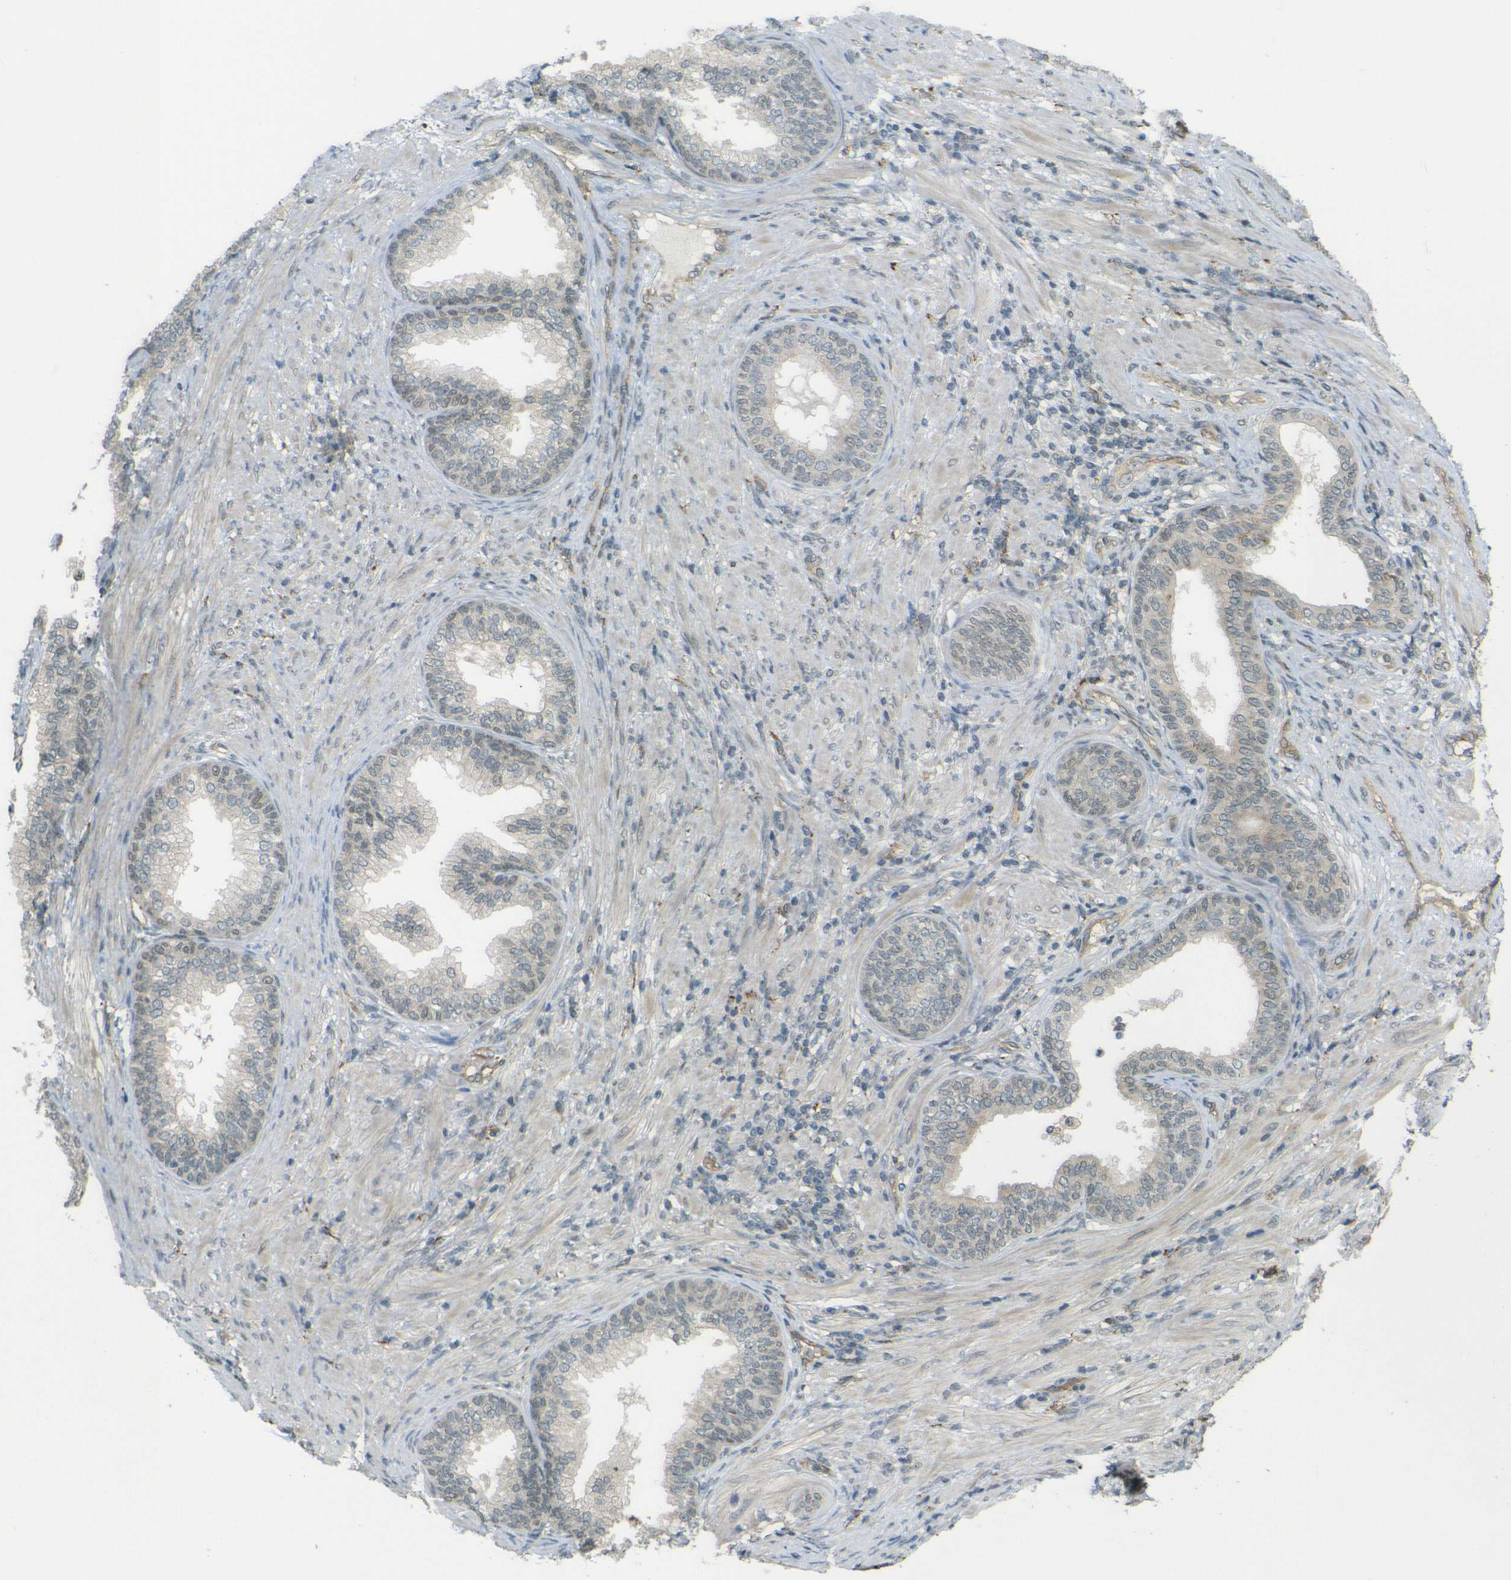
{"staining": {"intensity": "weak", "quantity": "25%-75%", "location": "cytoplasmic/membranous"}, "tissue": "prostate", "cell_type": "Glandular cells", "image_type": "normal", "snomed": [{"axis": "morphology", "description": "Normal tissue, NOS"}, {"axis": "topography", "description": "Prostate"}], "caption": "Immunohistochemistry (DAB) staining of unremarkable prostate exhibits weak cytoplasmic/membranous protein expression in approximately 25%-75% of glandular cells.", "gene": "DAB2", "patient": {"sex": "male", "age": 76}}